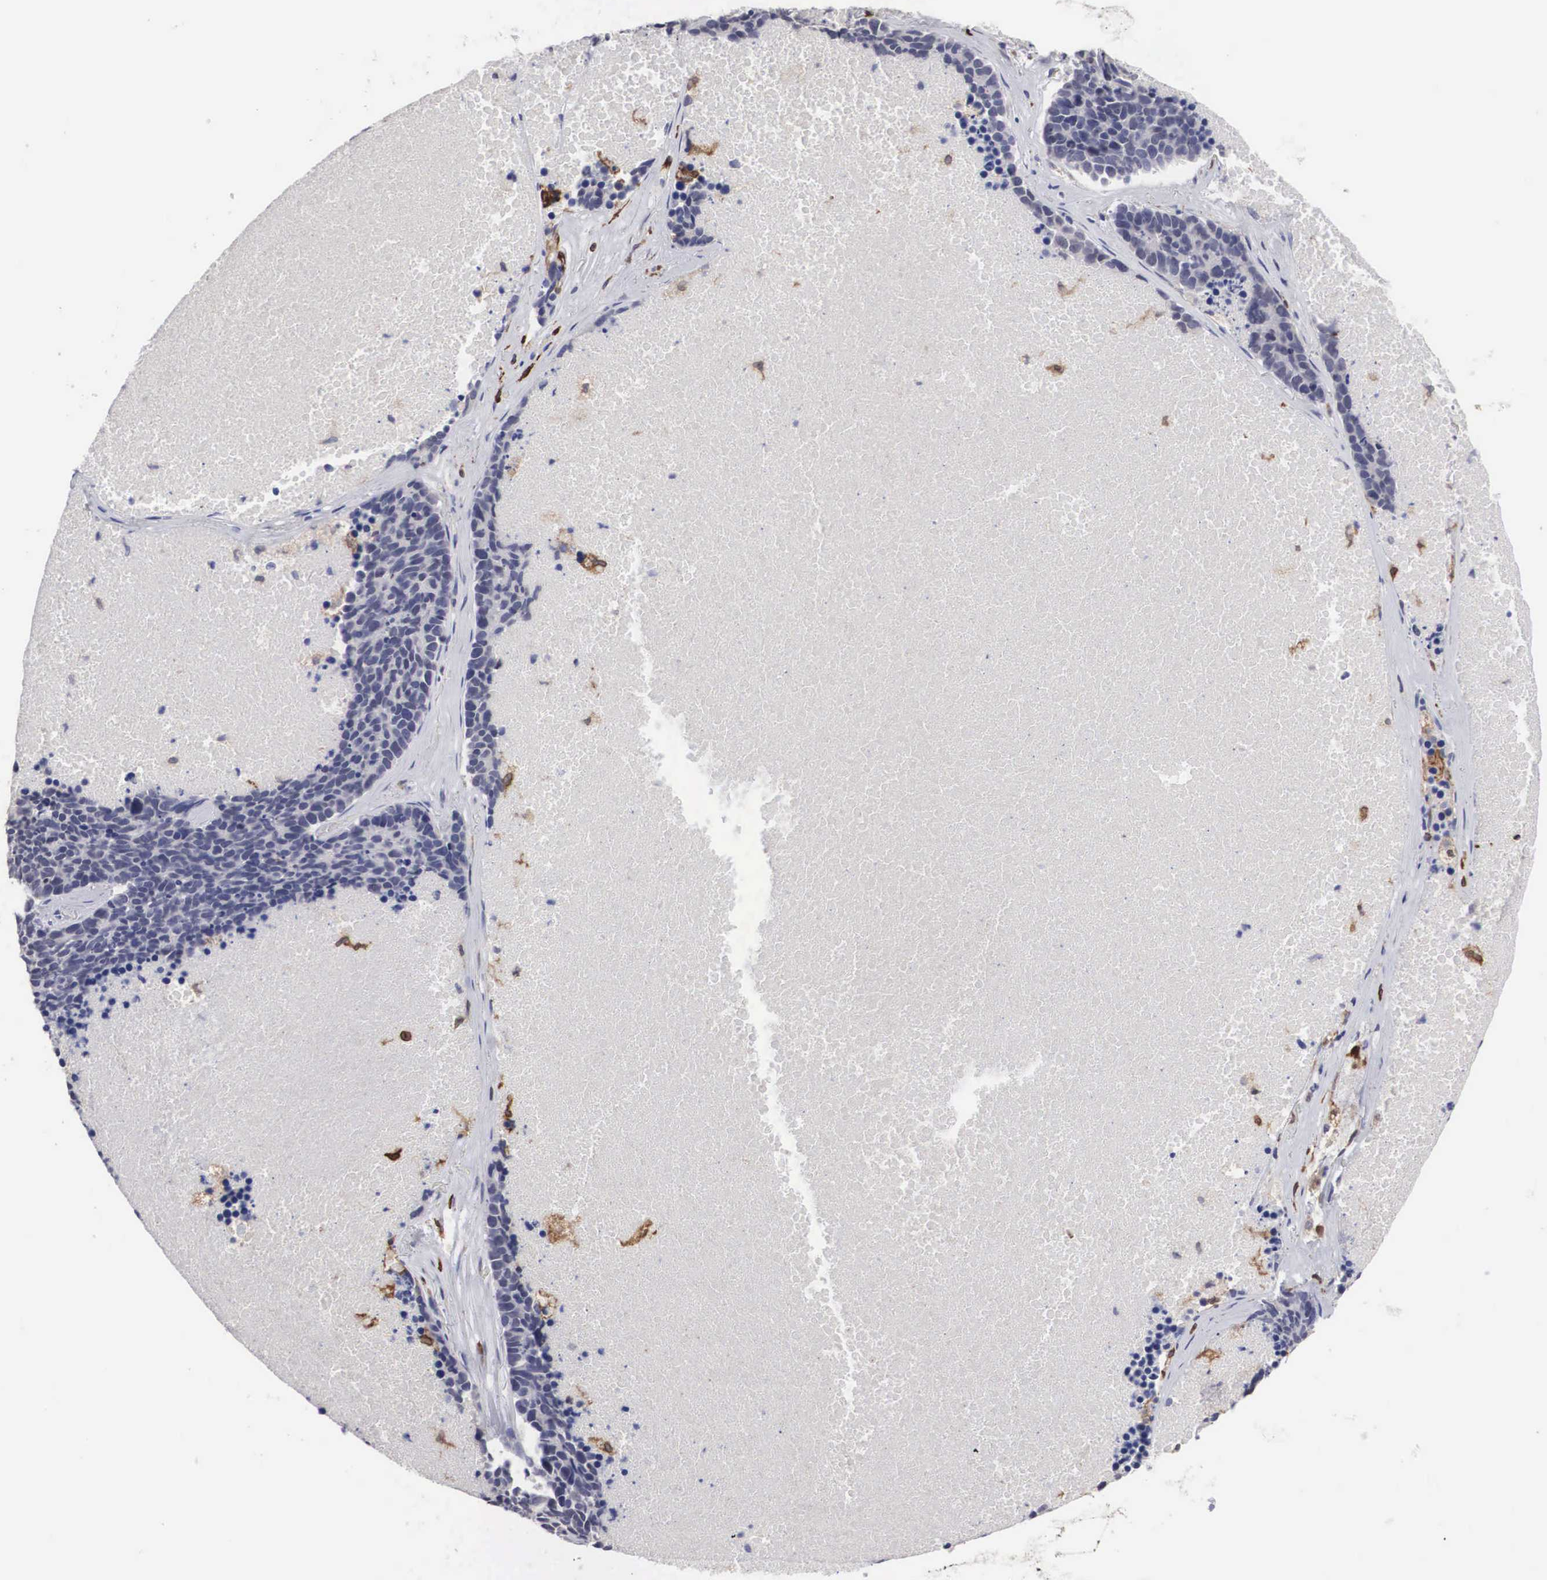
{"staining": {"intensity": "negative", "quantity": "none", "location": "none"}, "tissue": "lung cancer", "cell_type": "Tumor cells", "image_type": "cancer", "snomed": [{"axis": "morphology", "description": "Neoplasm, malignant, NOS"}, {"axis": "topography", "description": "Lung"}], "caption": "Malignant neoplasm (lung) was stained to show a protein in brown. There is no significant positivity in tumor cells.", "gene": "HMOX1", "patient": {"sex": "female", "age": 75}}